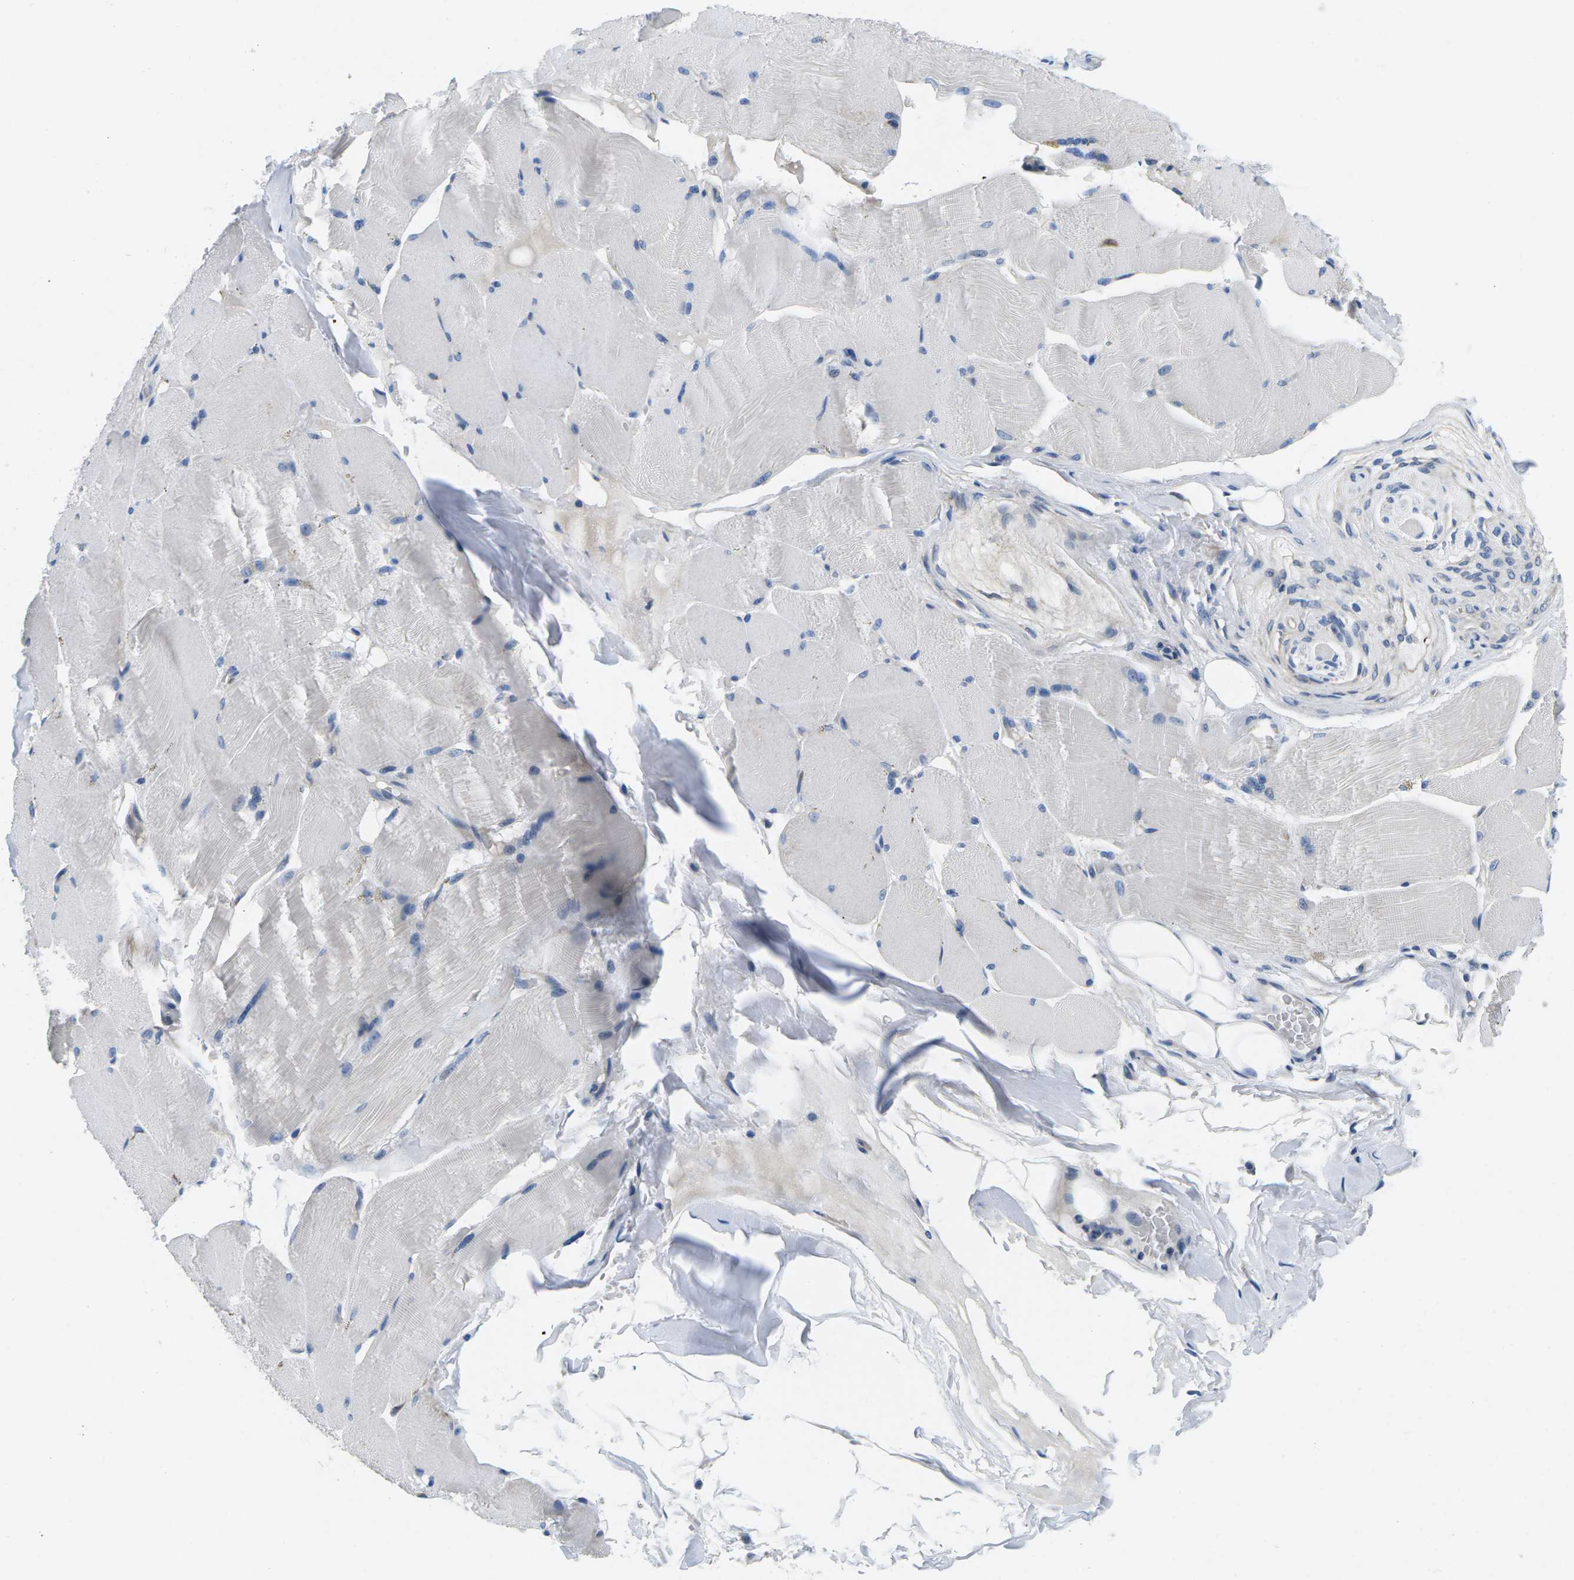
{"staining": {"intensity": "negative", "quantity": "none", "location": "none"}, "tissue": "skeletal muscle", "cell_type": "Myocytes", "image_type": "normal", "snomed": [{"axis": "morphology", "description": "Normal tissue, NOS"}, {"axis": "topography", "description": "Skin"}, {"axis": "topography", "description": "Skeletal muscle"}], "caption": "Myocytes are negative for protein expression in benign human skeletal muscle. (DAB IHC visualized using brightfield microscopy, high magnification).", "gene": "TSPAN2", "patient": {"sex": "male", "age": 83}}